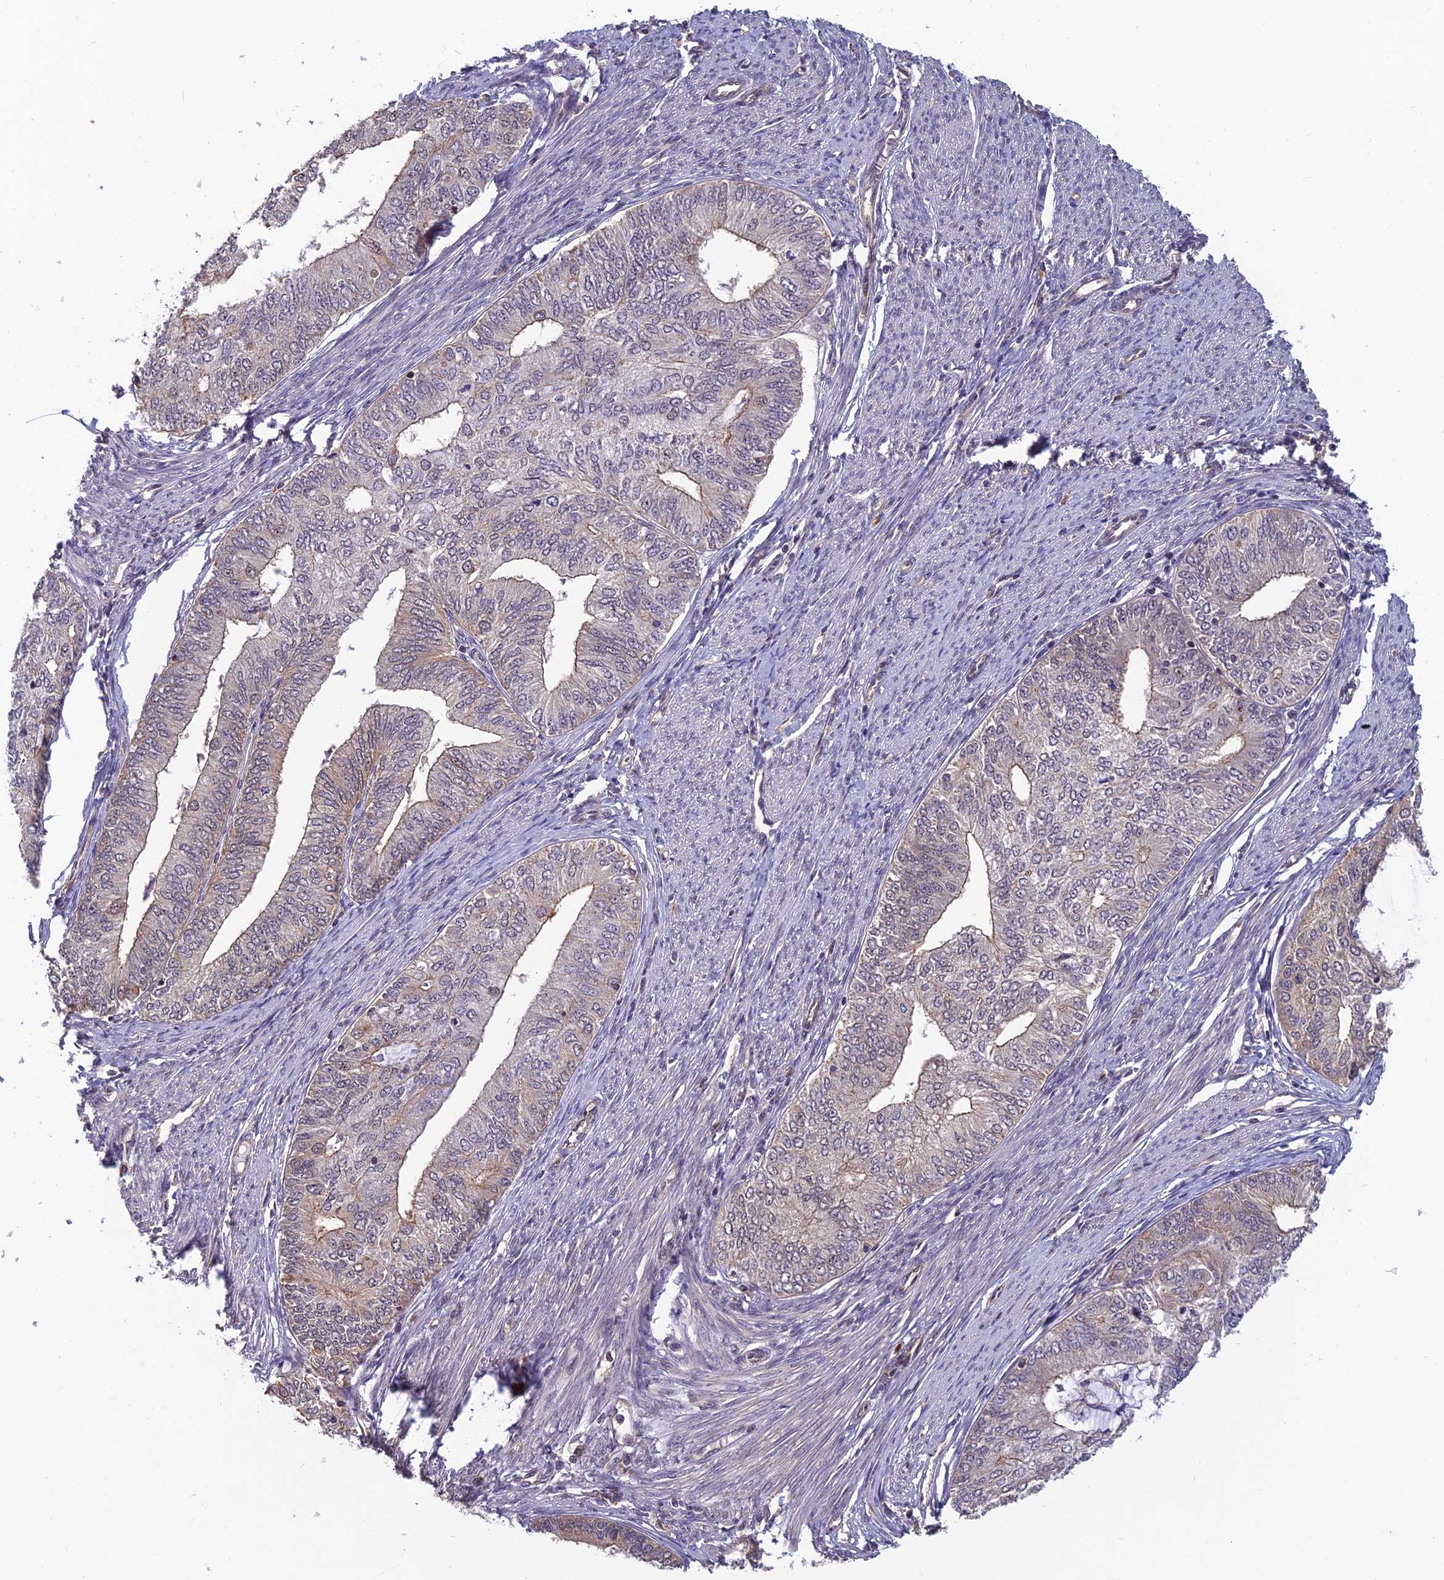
{"staining": {"intensity": "weak", "quantity": "<25%", "location": "cytoplasmic/membranous"}, "tissue": "endometrial cancer", "cell_type": "Tumor cells", "image_type": "cancer", "snomed": [{"axis": "morphology", "description": "Adenocarcinoma, NOS"}, {"axis": "topography", "description": "Endometrium"}], "caption": "IHC micrograph of neoplastic tissue: endometrial adenocarcinoma stained with DAB demonstrates no significant protein staining in tumor cells.", "gene": "PIKFYVE", "patient": {"sex": "female", "age": 68}}